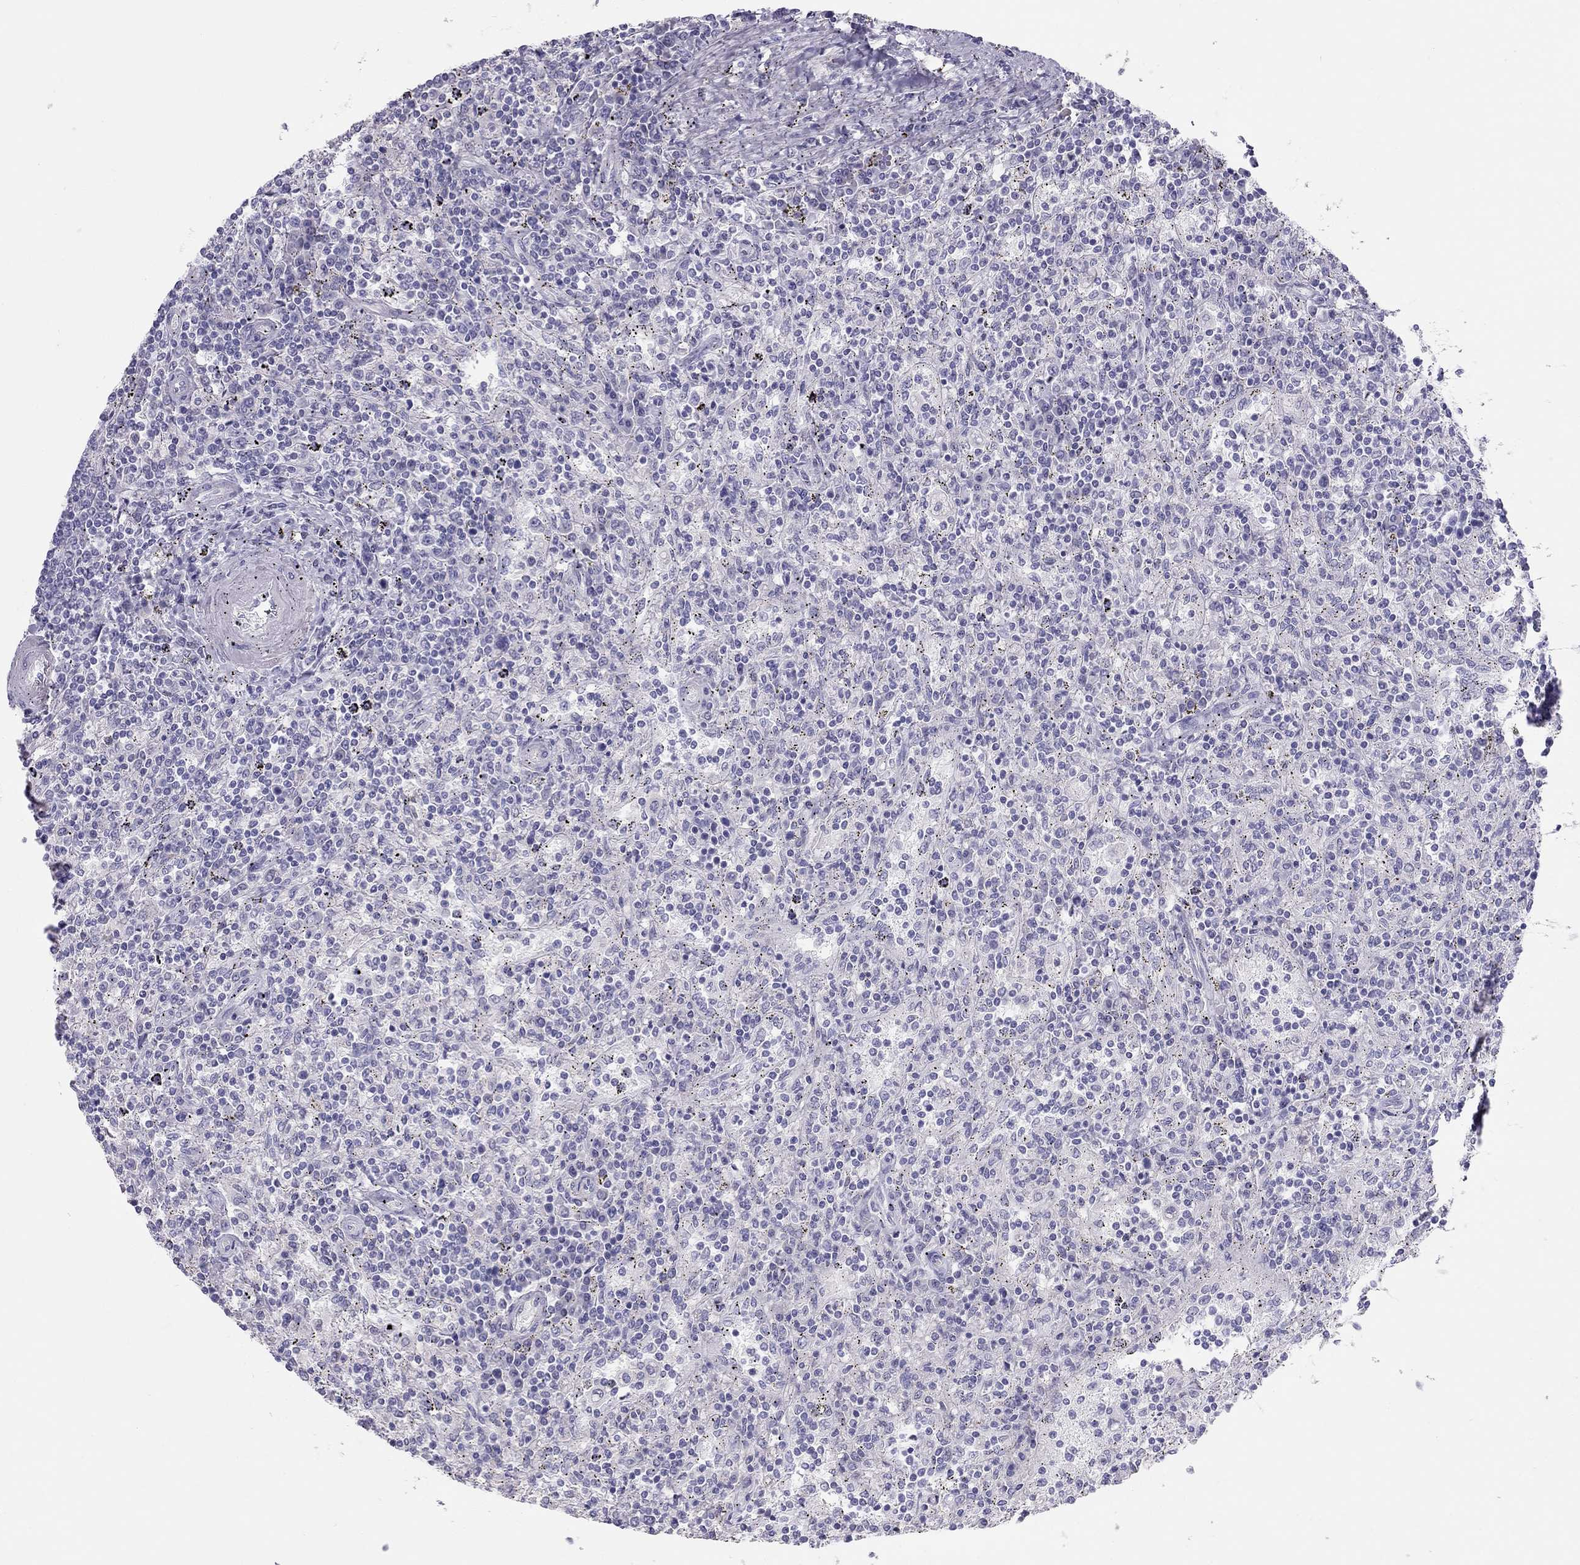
{"staining": {"intensity": "negative", "quantity": "none", "location": "none"}, "tissue": "lymphoma", "cell_type": "Tumor cells", "image_type": "cancer", "snomed": [{"axis": "morphology", "description": "Malignant lymphoma, non-Hodgkin's type, Low grade"}, {"axis": "topography", "description": "Lymph node"}], "caption": "DAB (3,3'-diaminobenzidine) immunohistochemical staining of human malignant lymphoma, non-Hodgkin's type (low-grade) demonstrates no significant expression in tumor cells. (DAB immunohistochemistry with hematoxylin counter stain).", "gene": "SPATA12", "patient": {"sex": "male", "age": 52}}